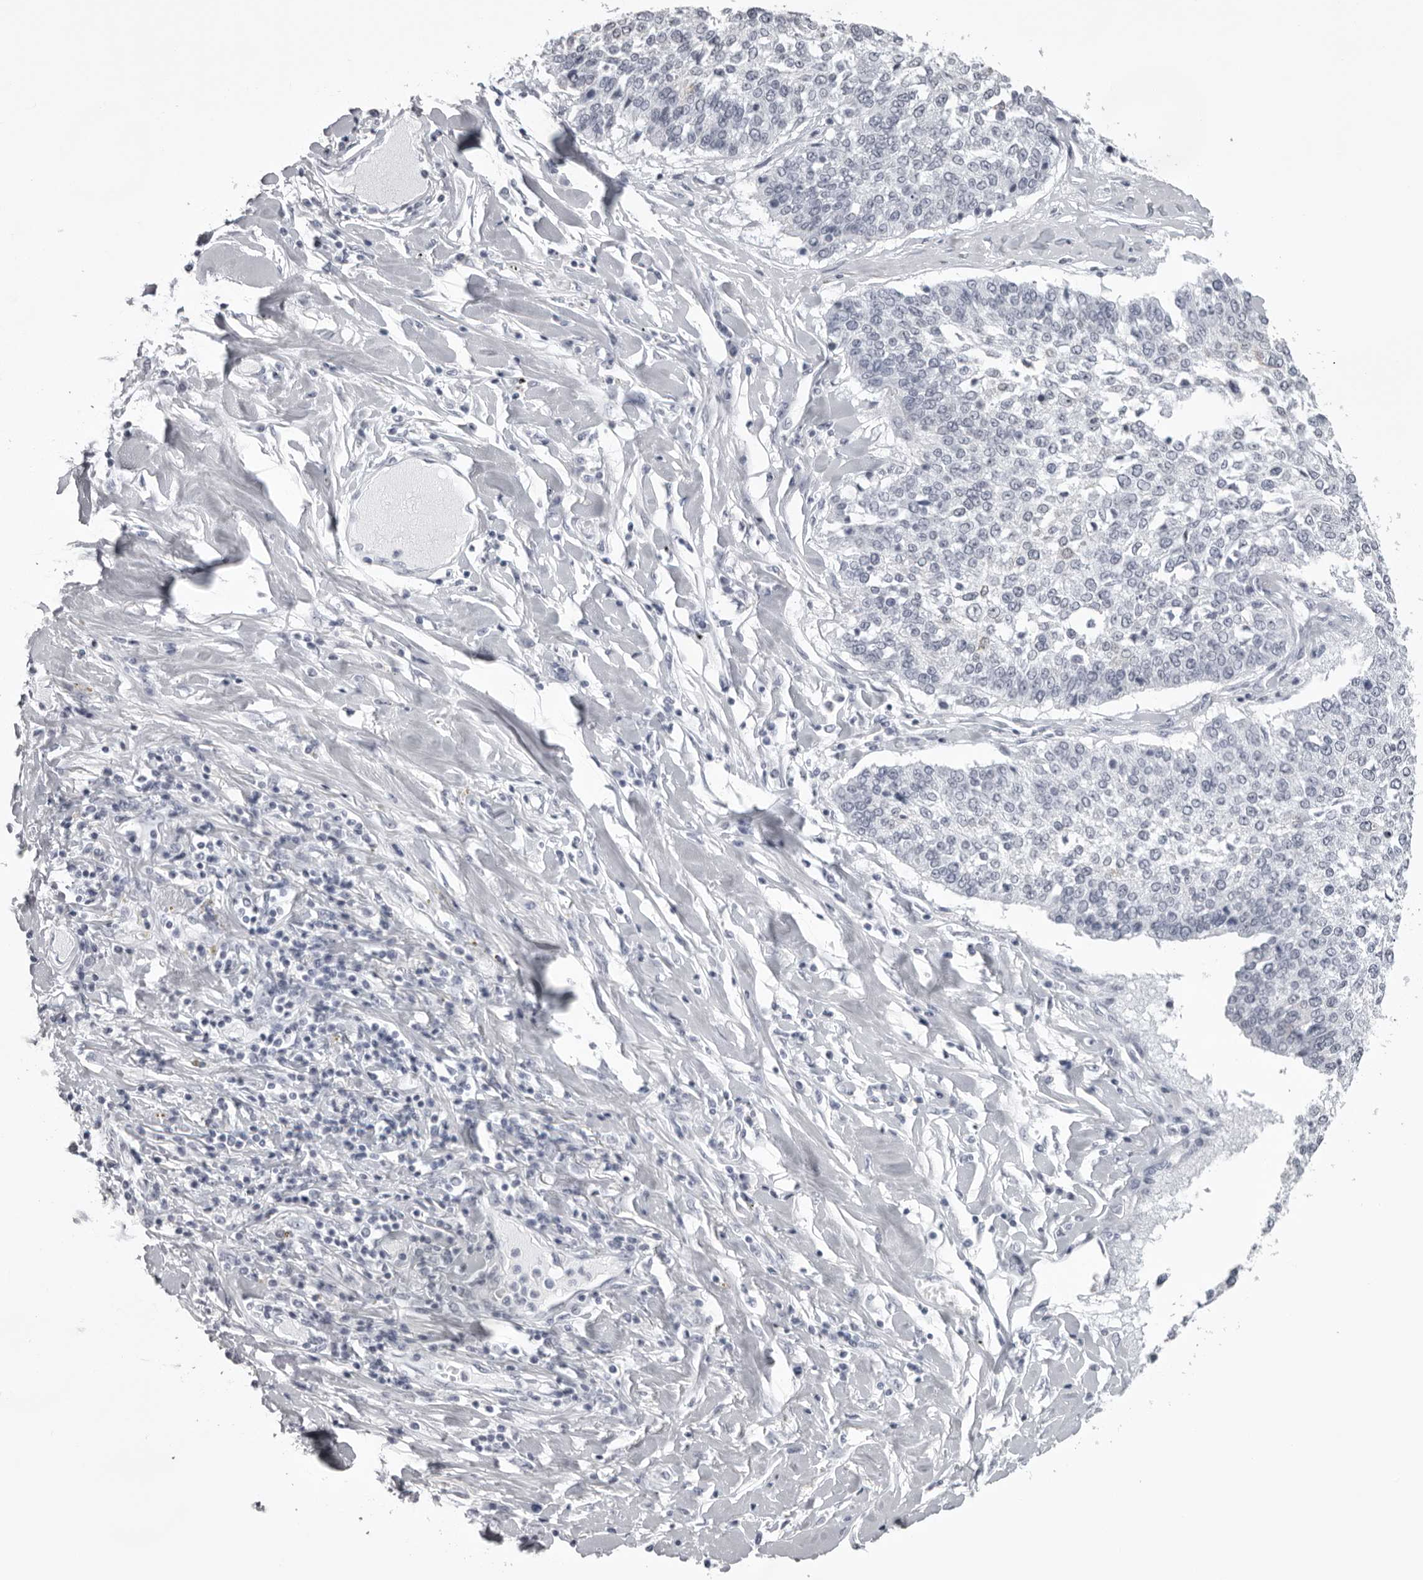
{"staining": {"intensity": "negative", "quantity": "none", "location": "none"}, "tissue": "lung cancer", "cell_type": "Tumor cells", "image_type": "cancer", "snomed": [{"axis": "morphology", "description": "Normal tissue, NOS"}, {"axis": "morphology", "description": "Squamous cell carcinoma, NOS"}, {"axis": "topography", "description": "Cartilage tissue"}, {"axis": "topography", "description": "Bronchus"}, {"axis": "topography", "description": "Lung"}, {"axis": "topography", "description": "Peripheral nerve tissue"}], "caption": "Histopathology image shows no protein positivity in tumor cells of lung squamous cell carcinoma tissue.", "gene": "UROD", "patient": {"sex": "female", "age": 49}}